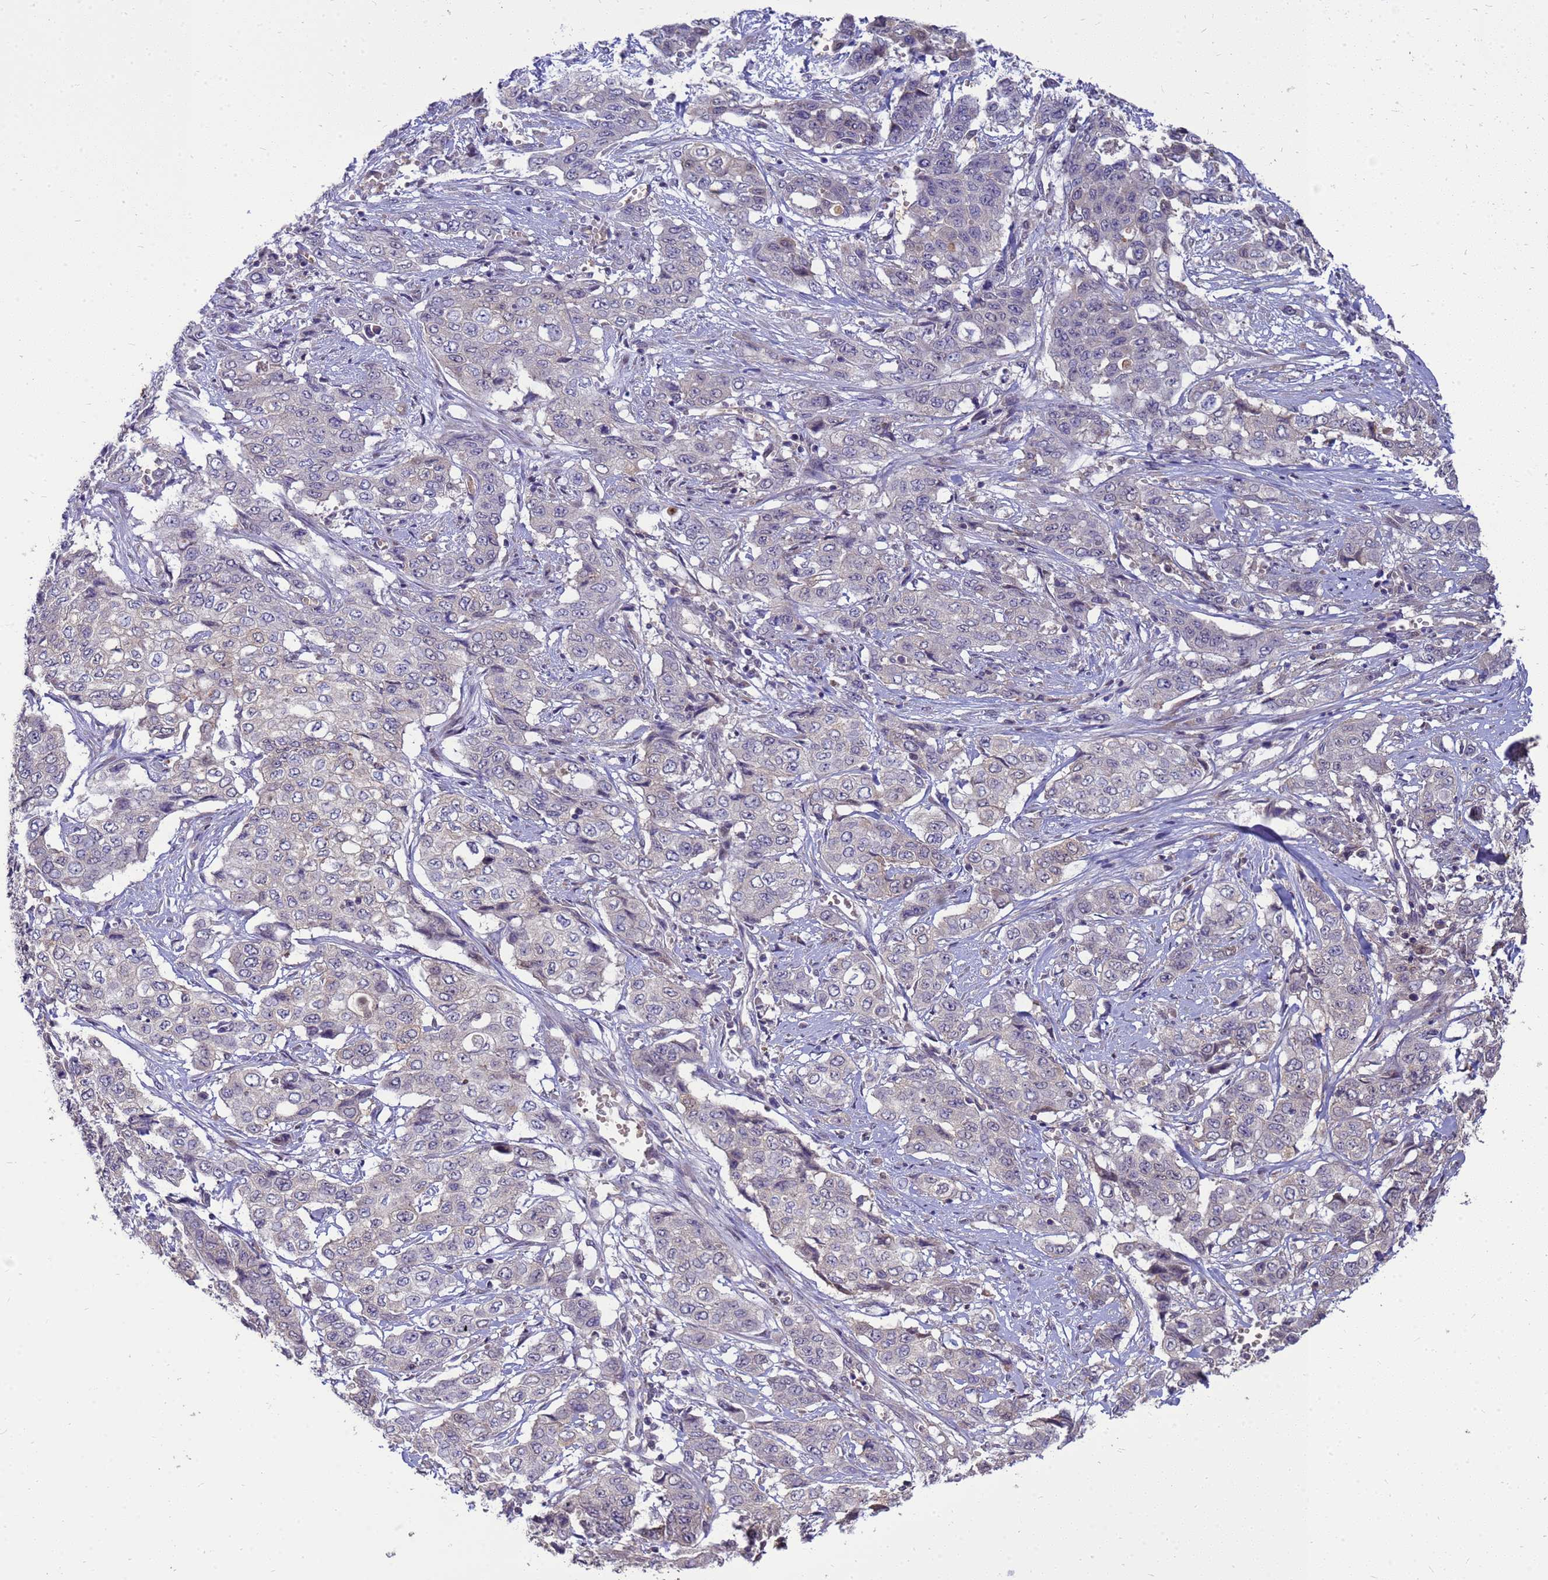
{"staining": {"intensity": "negative", "quantity": "none", "location": "none"}, "tissue": "stomach cancer", "cell_type": "Tumor cells", "image_type": "cancer", "snomed": [{"axis": "morphology", "description": "Adenocarcinoma, NOS"}, {"axis": "topography", "description": "Stomach, upper"}], "caption": "This is an IHC photomicrograph of human stomach adenocarcinoma. There is no positivity in tumor cells.", "gene": "EIF4EBP3", "patient": {"sex": "male", "age": 62}}